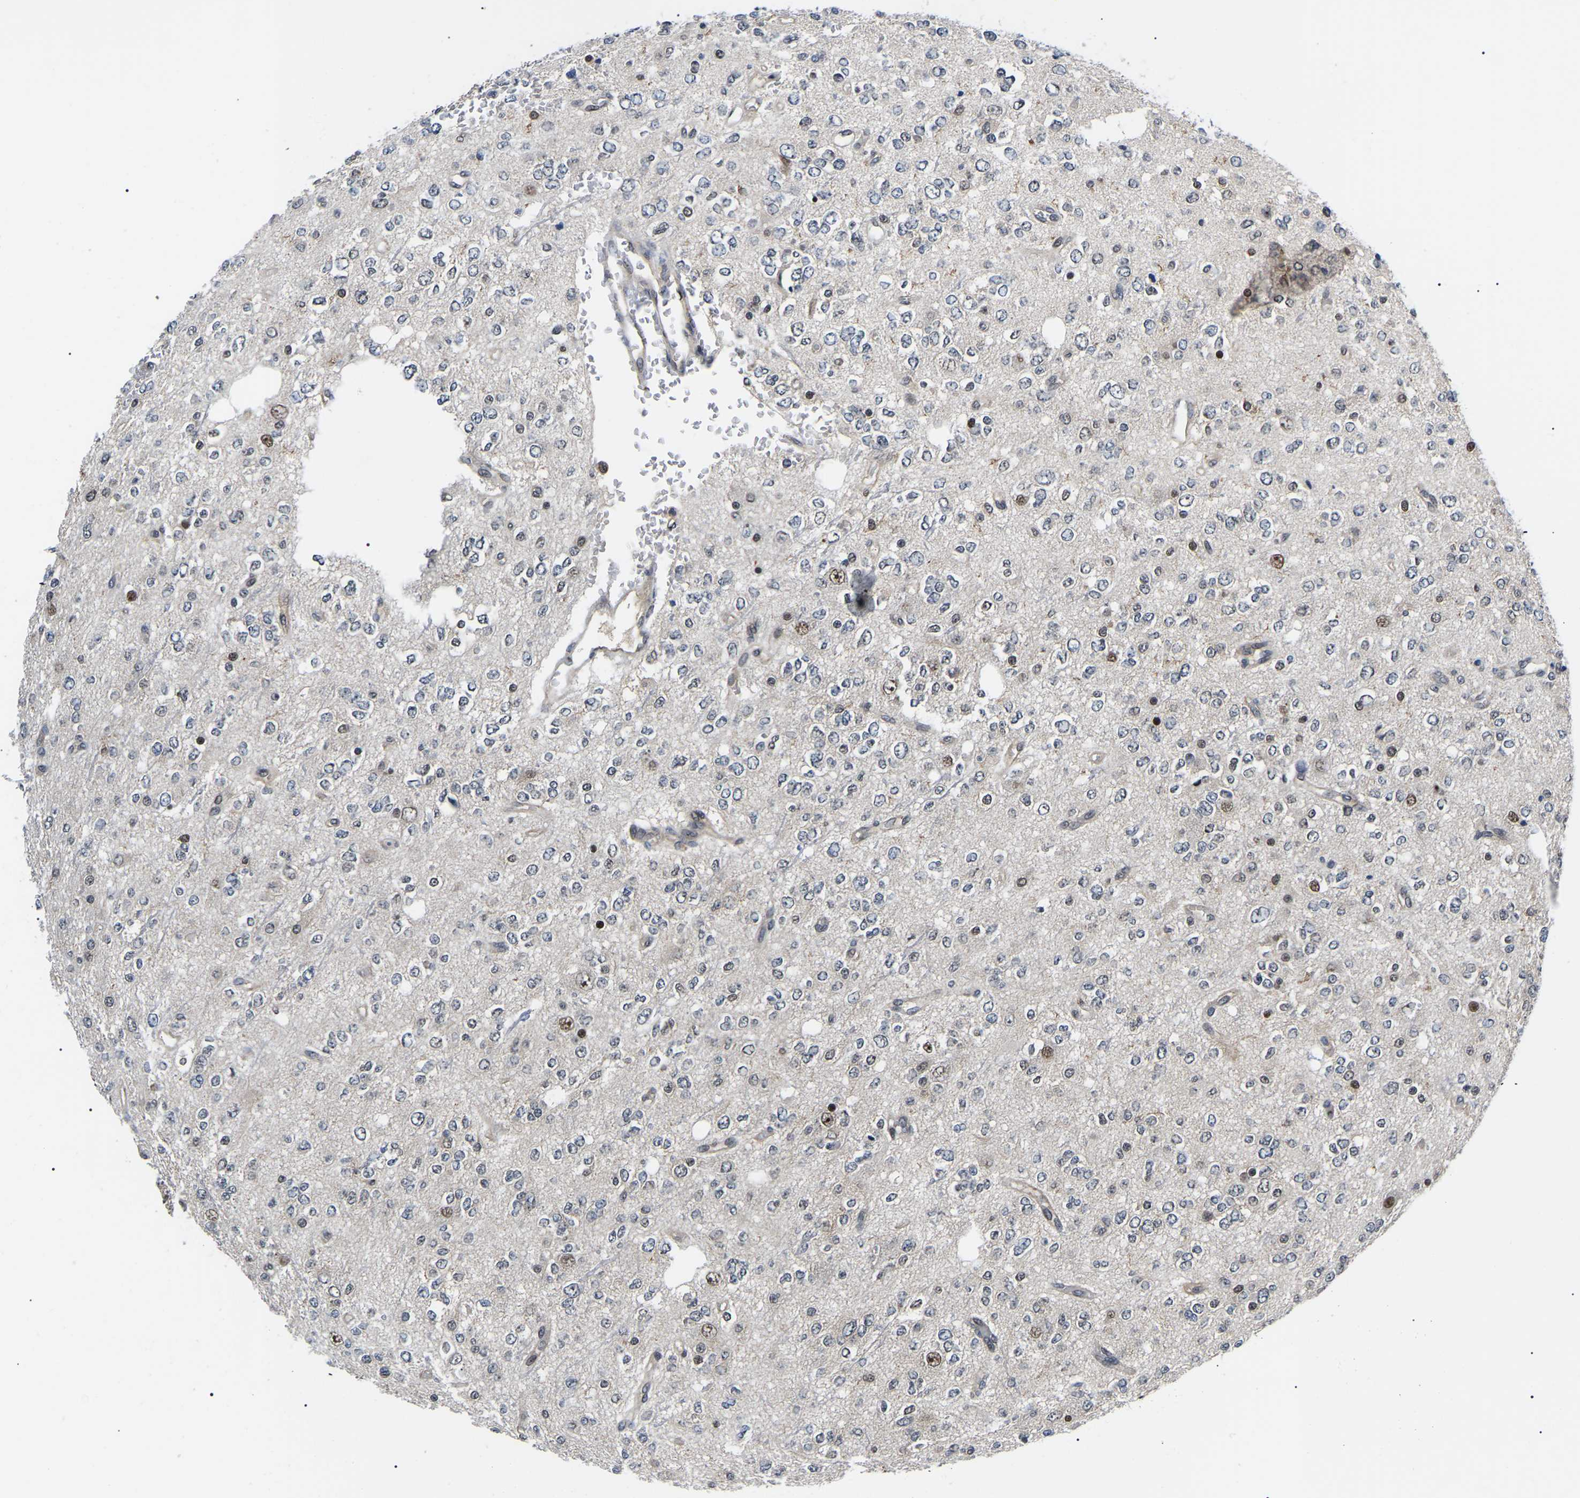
{"staining": {"intensity": "moderate", "quantity": "25%-75%", "location": "cytoplasmic/membranous,nuclear"}, "tissue": "glioma", "cell_type": "Tumor cells", "image_type": "cancer", "snomed": [{"axis": "morphology", "description": "Glioma, malignant, Low grade"}, {"axis": "topography", "description": "Brain"}], "caption": "A high-resolution photomicrograph shows IHC staining of malignant low-grade glioma, which reveals moderate cytoplasmic/membranous and nuclear positivity in about 25%-75% of tumor cells.", "gene": "RRP1B", "patient": {"sex": "male", "age": 38}}